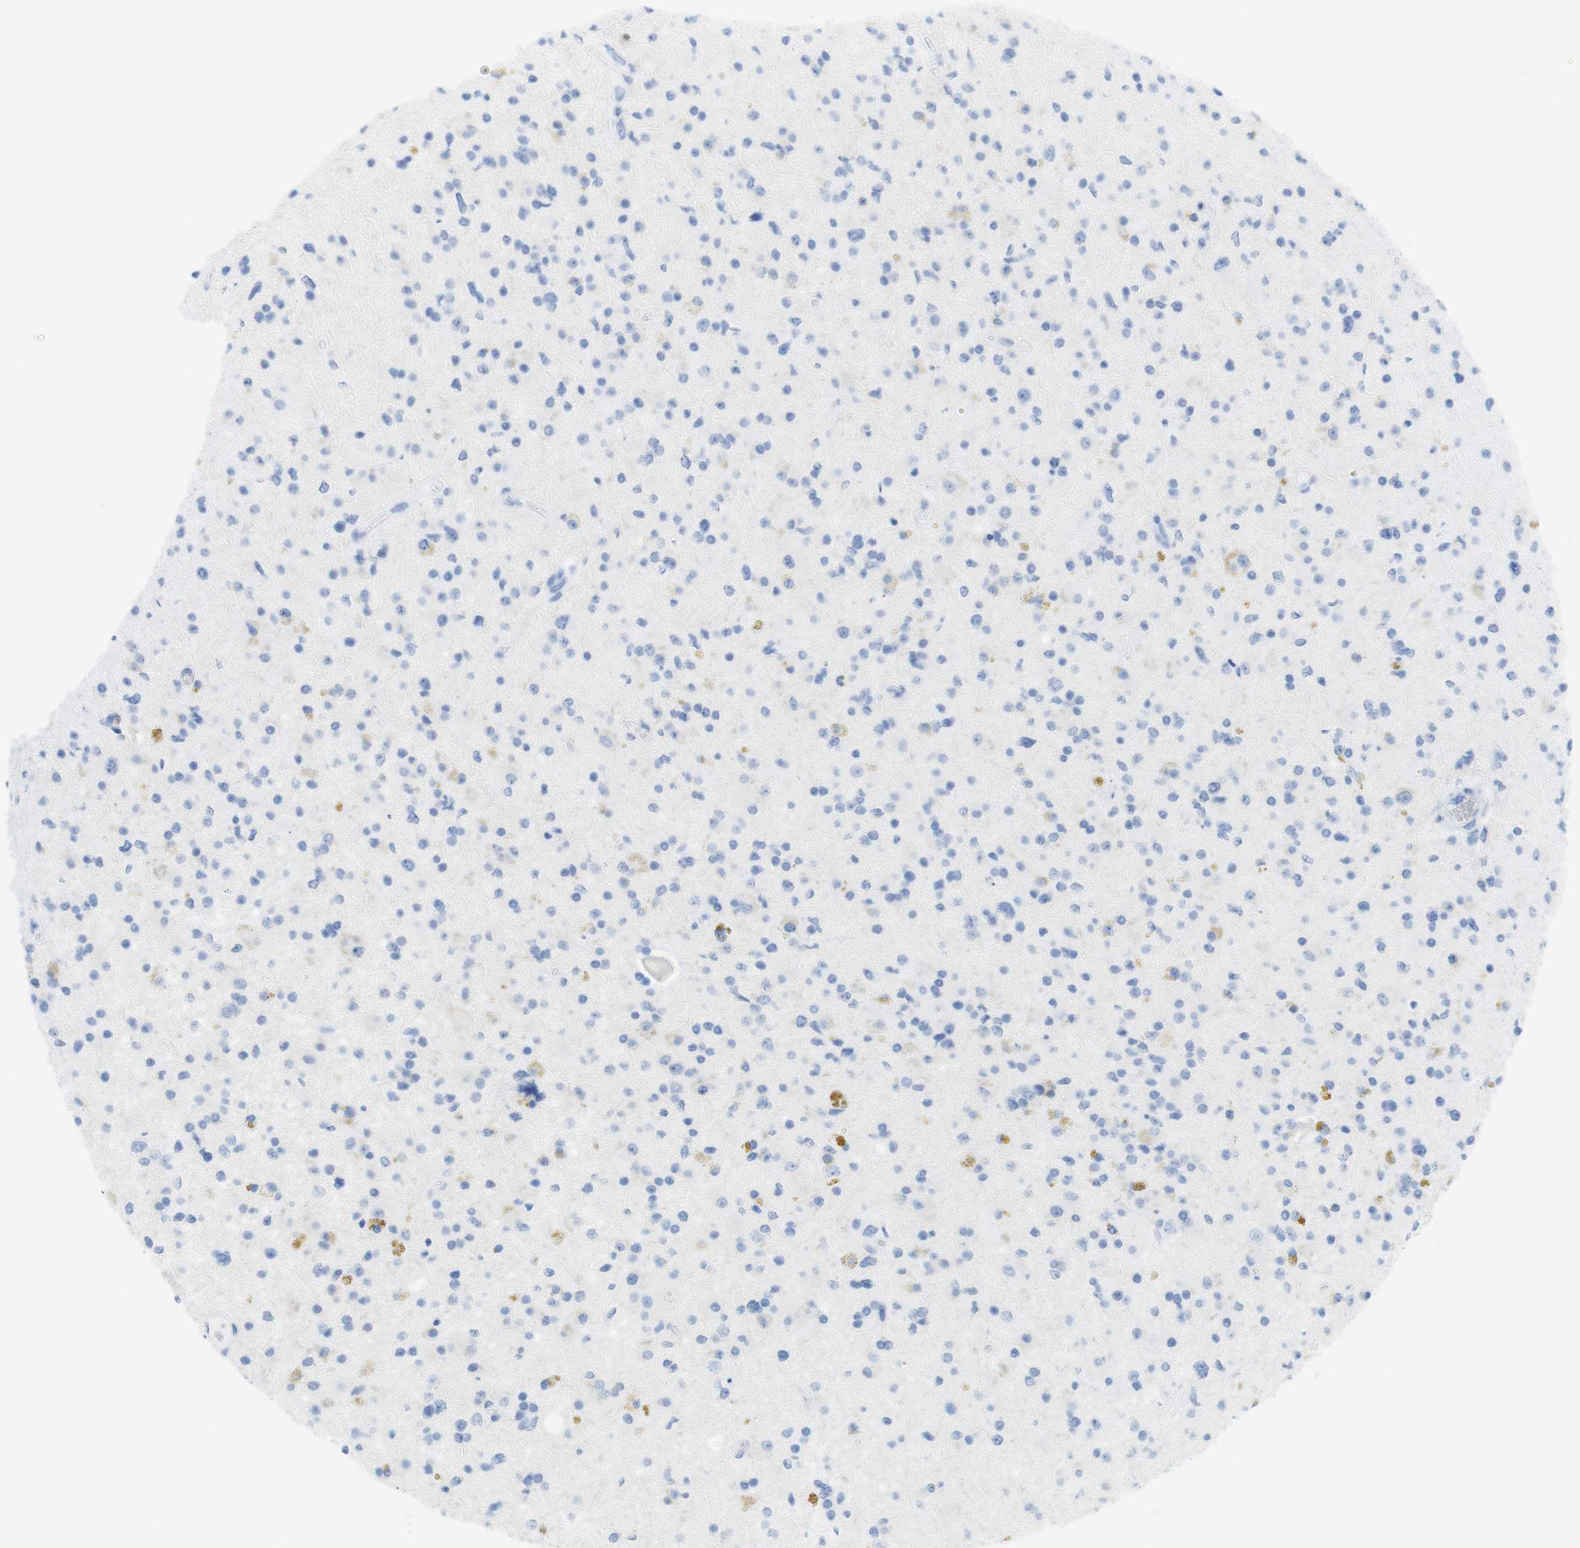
{"staining": {"intensity": "negative", "quantity": "none", "location": "none"}, "tissue": "glioma", "cell_type": "Tumor cells", "image_type": "cancer", "snomed": [{"axis": "morphology", "description": "Glioma, malignant, High grade"}, {"axis": "topography", "description": "Brain"}], "caption": "A histopathology image of glioma stained for a protein demonstrates no brown staining in tumor cells.", "gene": "MYH7", "patient": {"sex": "male", "age": 33}}